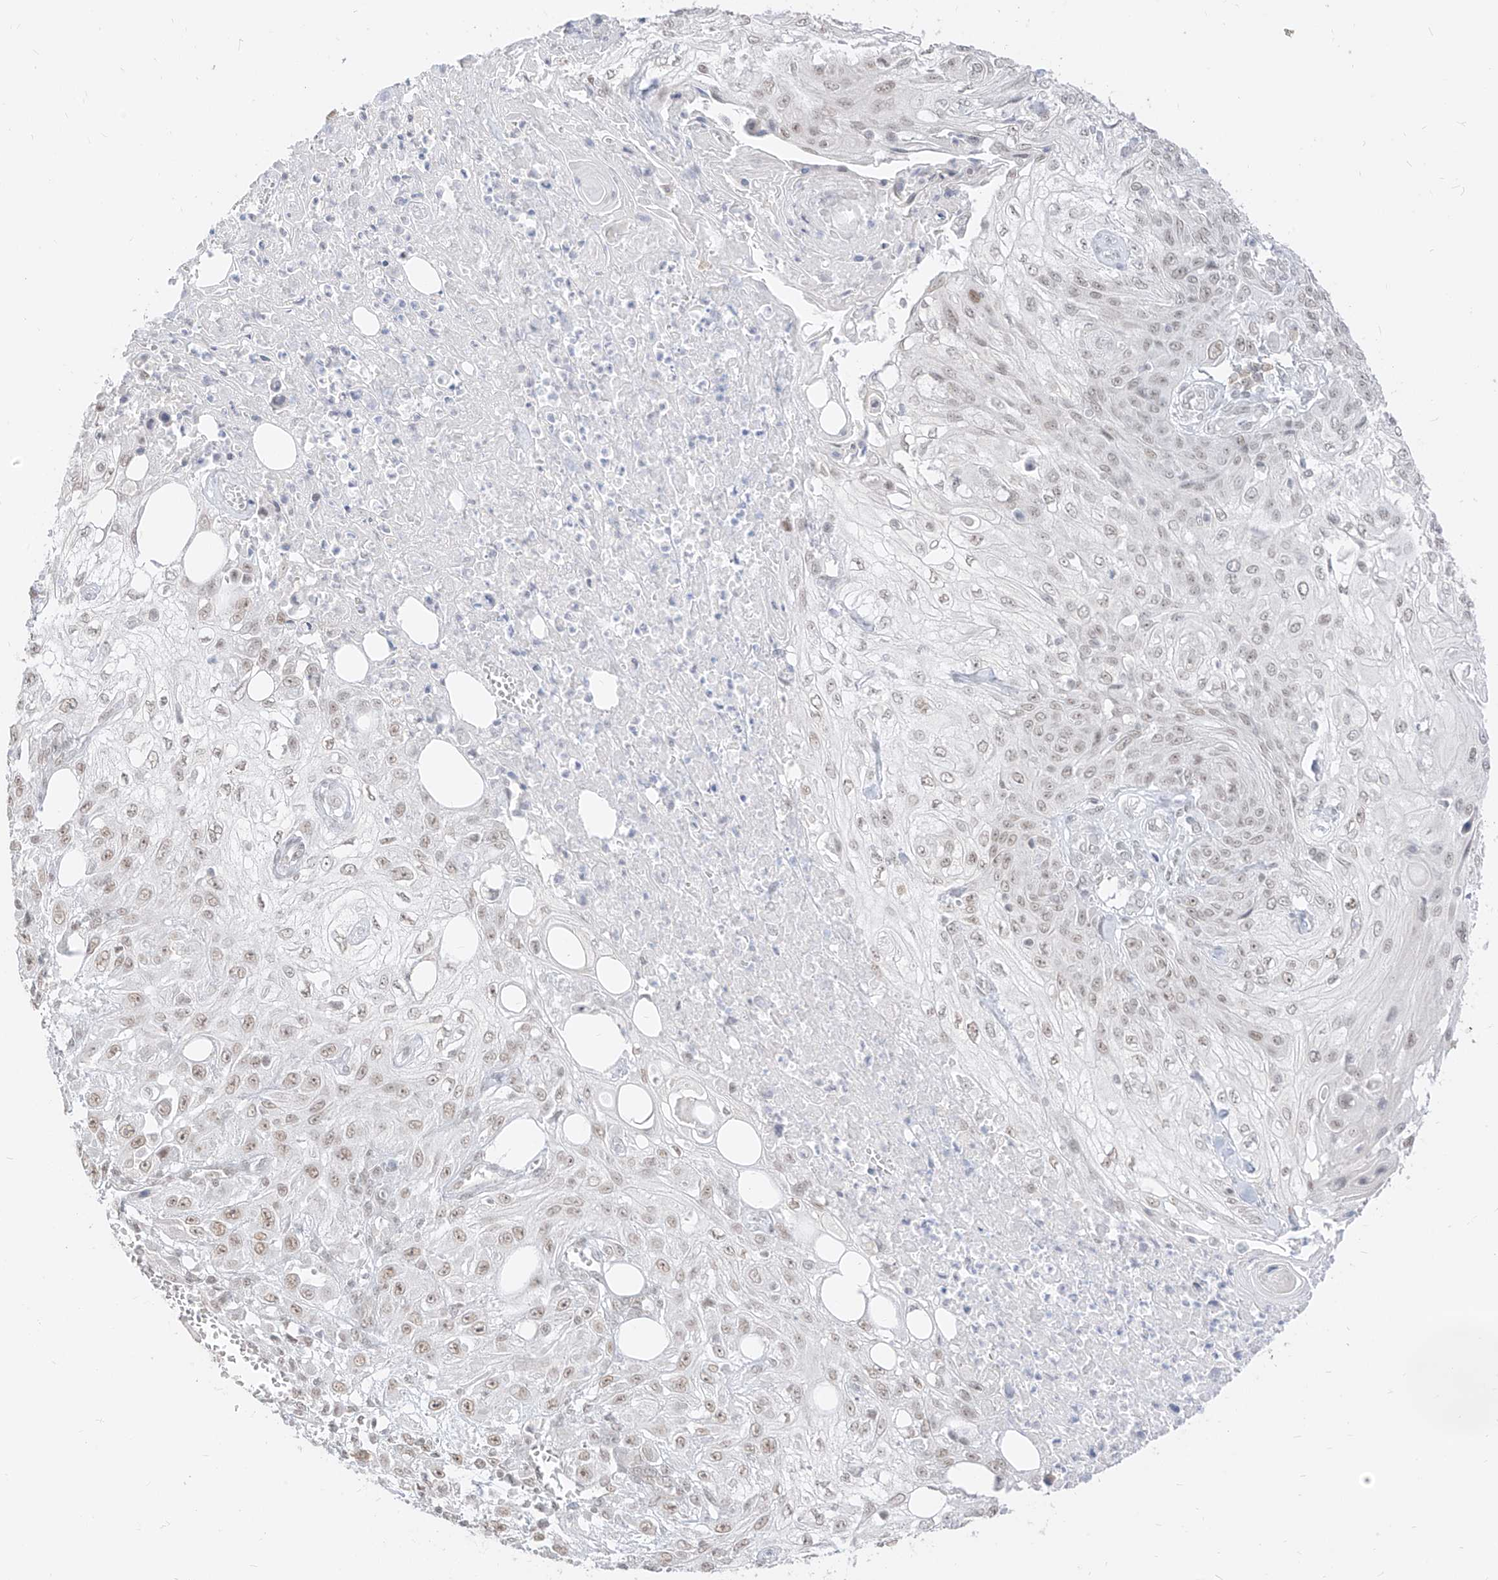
{"staining": {"intensity": "weak", "quantity": ">75%", "location": "nuclear"}, "tissue": "skin cancer", "cell_type": "Tumor cells", "image_type": "cancer", "snomed": [{"axis": "morphology", "description": "Squamous cell carcinoma, NOS"}, {"axis": "morphology", "description": "Squamous cell carcinoma, metastatic, NOS"}, {"axis": "topography", "description": "Skin"}, {"axis": "topography", "description": "Lymph node"}], "caption": "A photomicrograph showing weak nuclear staining in about >75% of tumor cells in skin squamous cell carcinoma, as visualized by brown immunohistochemical staining.", "gene": "SUPT5H", "patient": {"sex": "male", "age": 75}}